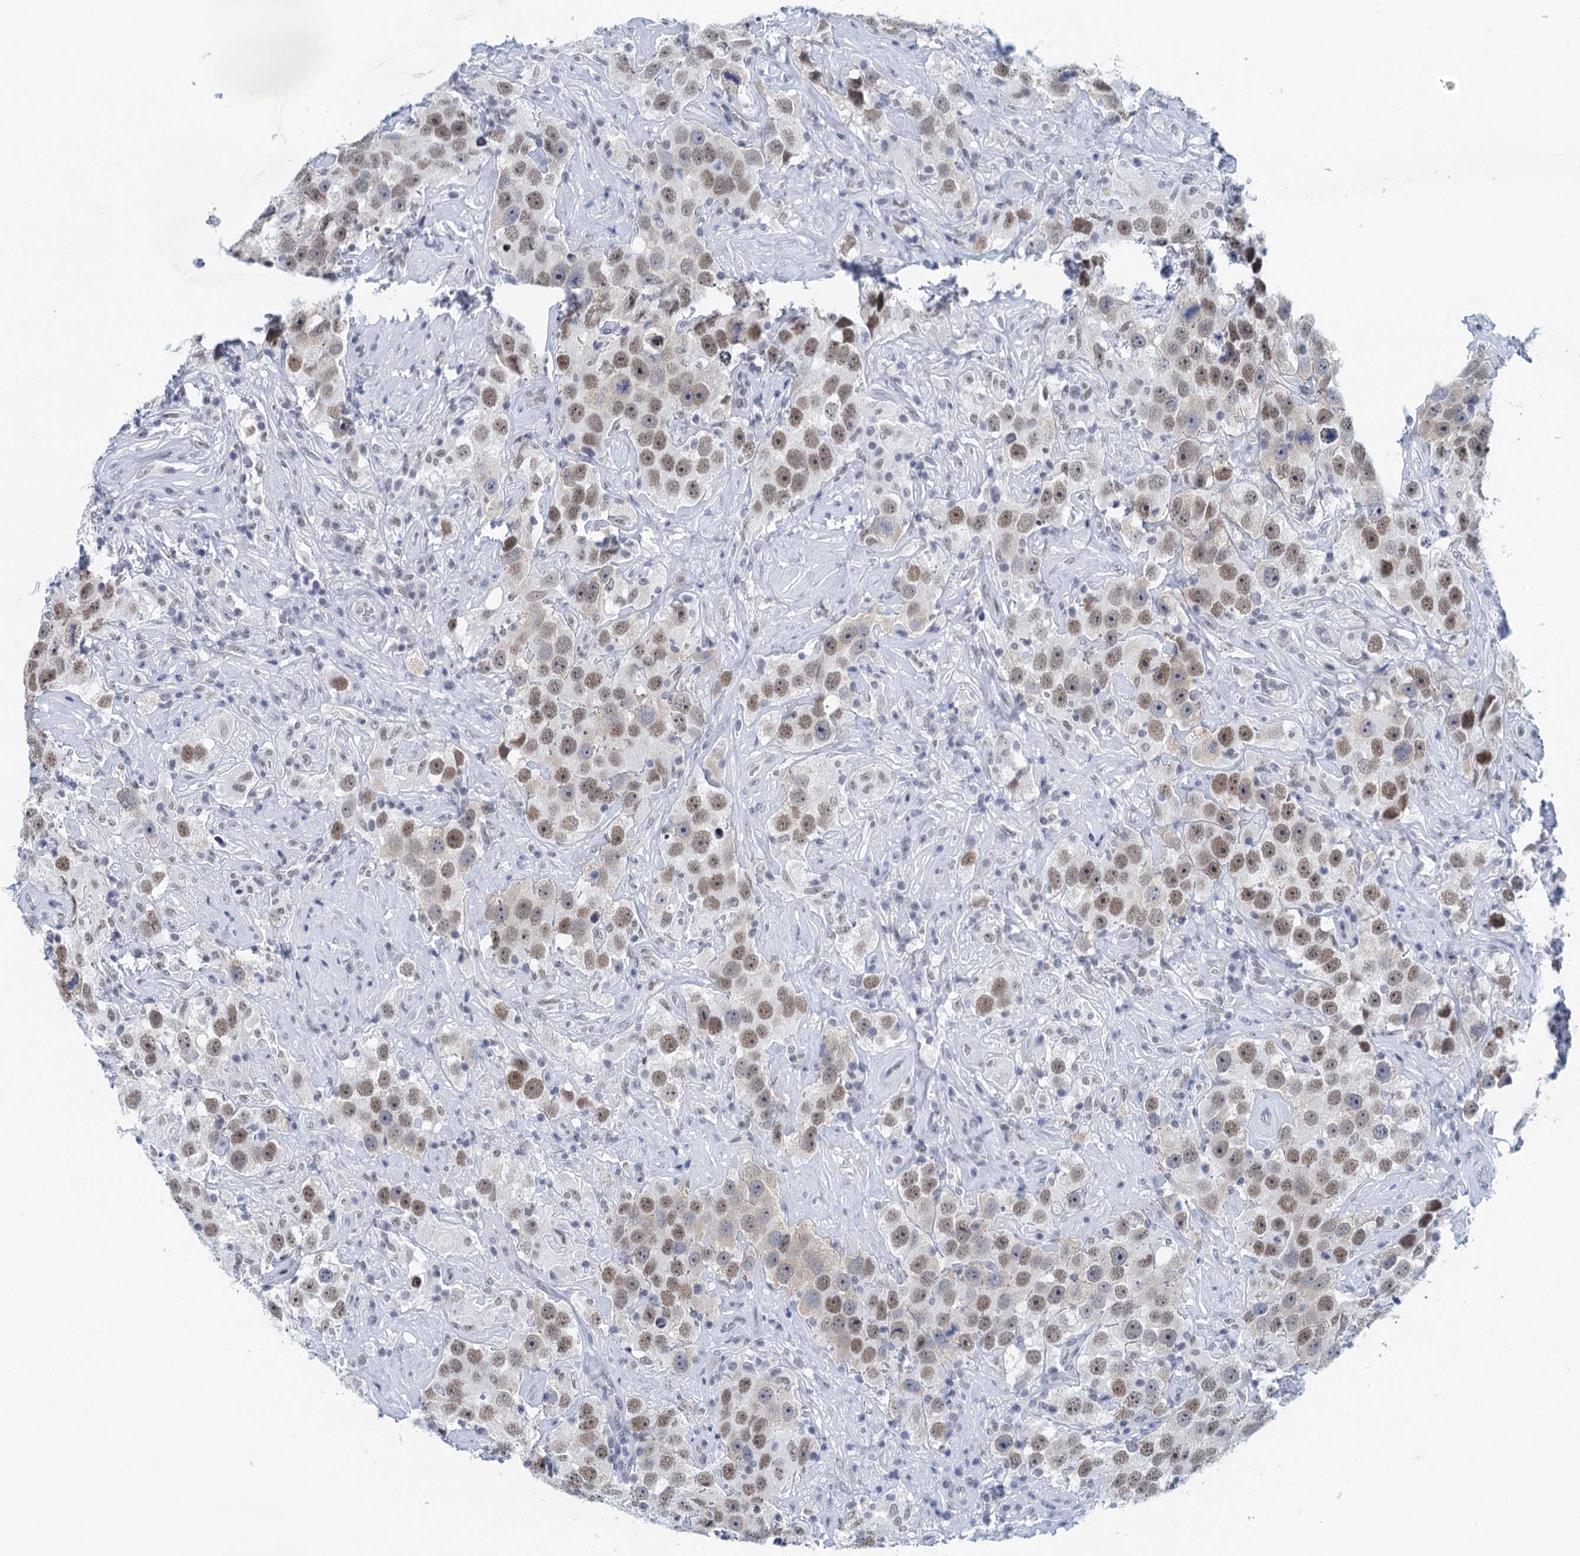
{"staining": {"intensity": "weak", "quantity": ">75%", "location": "nuclear"}, "tissue": "testis cancer", "cell_type": "Tumor cells", "image_type": "cancer", "snomed": [{"axis": "morphology", "description": "Seminoma, NOS"}, {"axis": "topography", "description": "Testis"}], "caption": "Approximately >75% of tumor cells in seminoma (testis) exhibit weak nuclear protein staining as visualized by brown immunohistochemical staining.", "gene": "EPS8L1", "patient": {"sex": "male", "age": 49}}